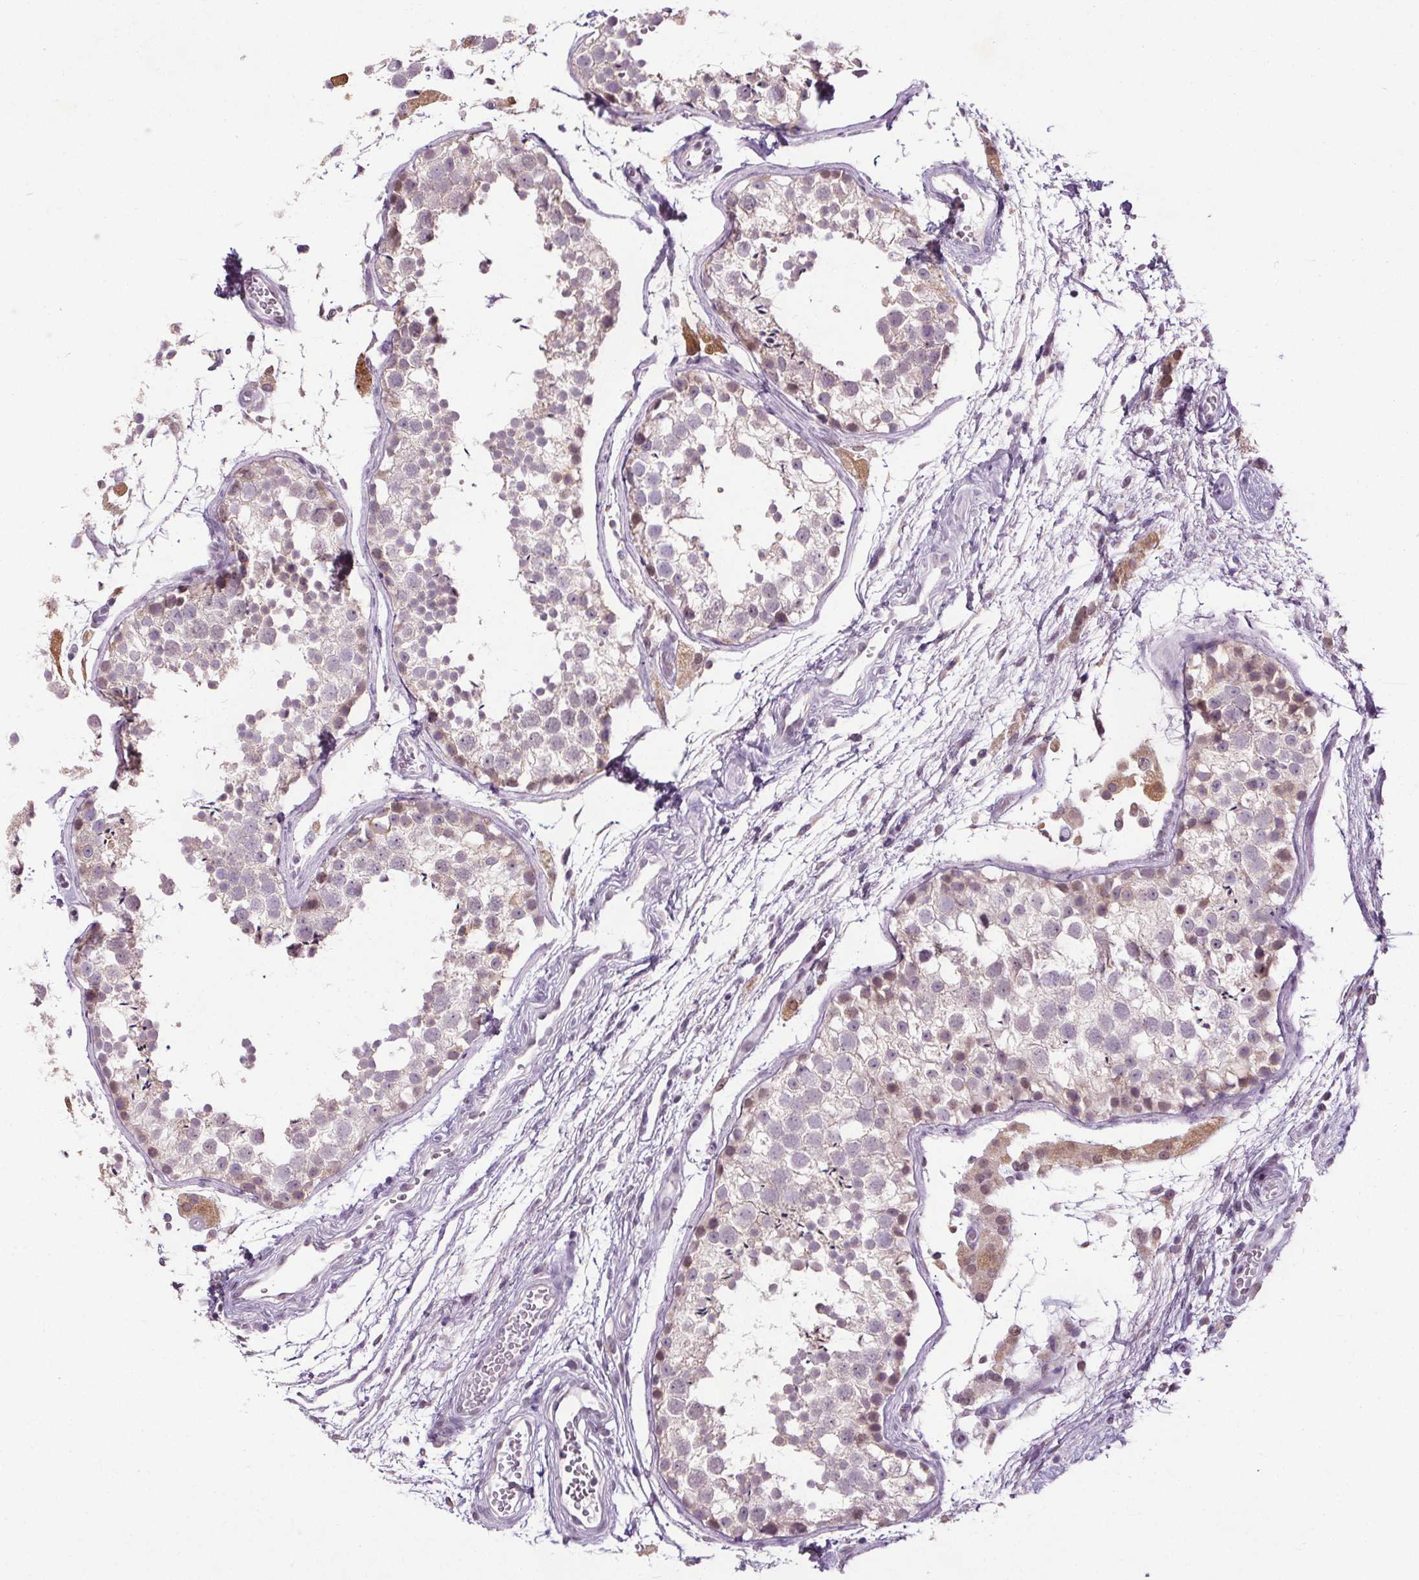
{"staining": {"intensity": "weak", "quantity": "<25%", "location": "nuclear"}, "tissue": "testis", "cell_type": "Cells in seminiferous ducts", "image_type": "normal", "snomed": [{"axis": "morphology", "description": "Normal tissue, NOS"}, {"axis": "morphology", "description": "Seminoma, NOS"}, {"axis": "topography", "description": "Testis"}], "caption": "Normal testis was stained to show a protein in brown. There is no significant positivity in cells in seminiferous ducts. The staining is performed using DAB (3,3'-diaminobenzidine) brown chromogen with nuclei counter-stained in using hematoxylin.", "gene": "SLC2A9", "patient": {"sex": "male", "age": 29}}